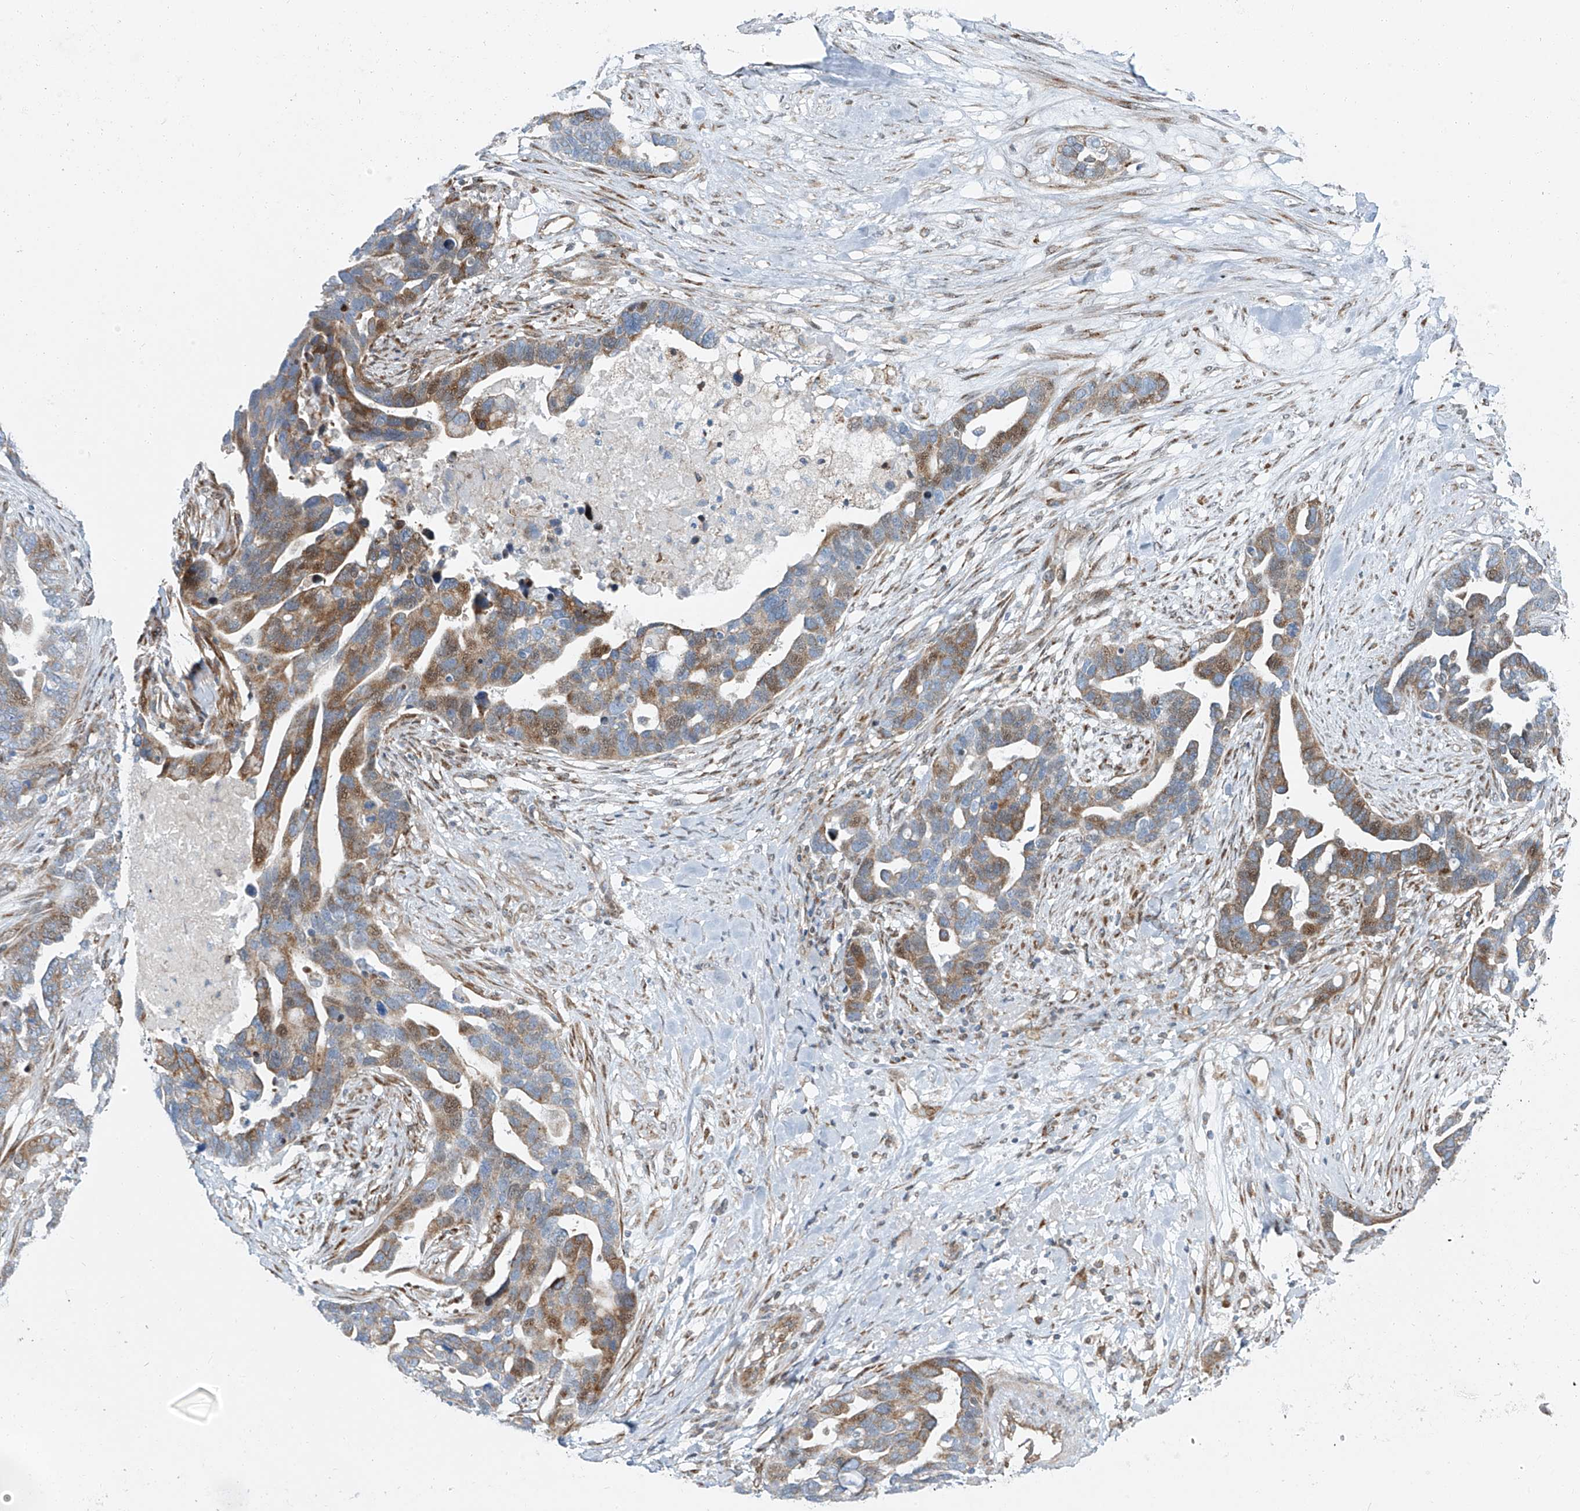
{"staining": {"intensity": "moderate", "quantity": "25%-75%", "location": "cytoplasmic/membranous,nuclear"}, "tissue": "ovarian cancer", "cell_type": "Tumor cells", "image_type": "cancer", "snomed": [{"axis": "morphology", "description": "Cystadenocarcinoma, serous, NOS"}, {"axis": "topography", "description": "Ovary"}], "caption": "Immunohistochemical staining of human ovarian cancer (serous cystadenocarcinoma) shows moderate cytoplasmic/membranous and nuclear protein positivity in approximately 25%-75% of tumor cells. (DAB IHC with brightfield microscopy, high magnification).", "gene": "HIC2", "patient": {"sex": "female", "age": 54}}